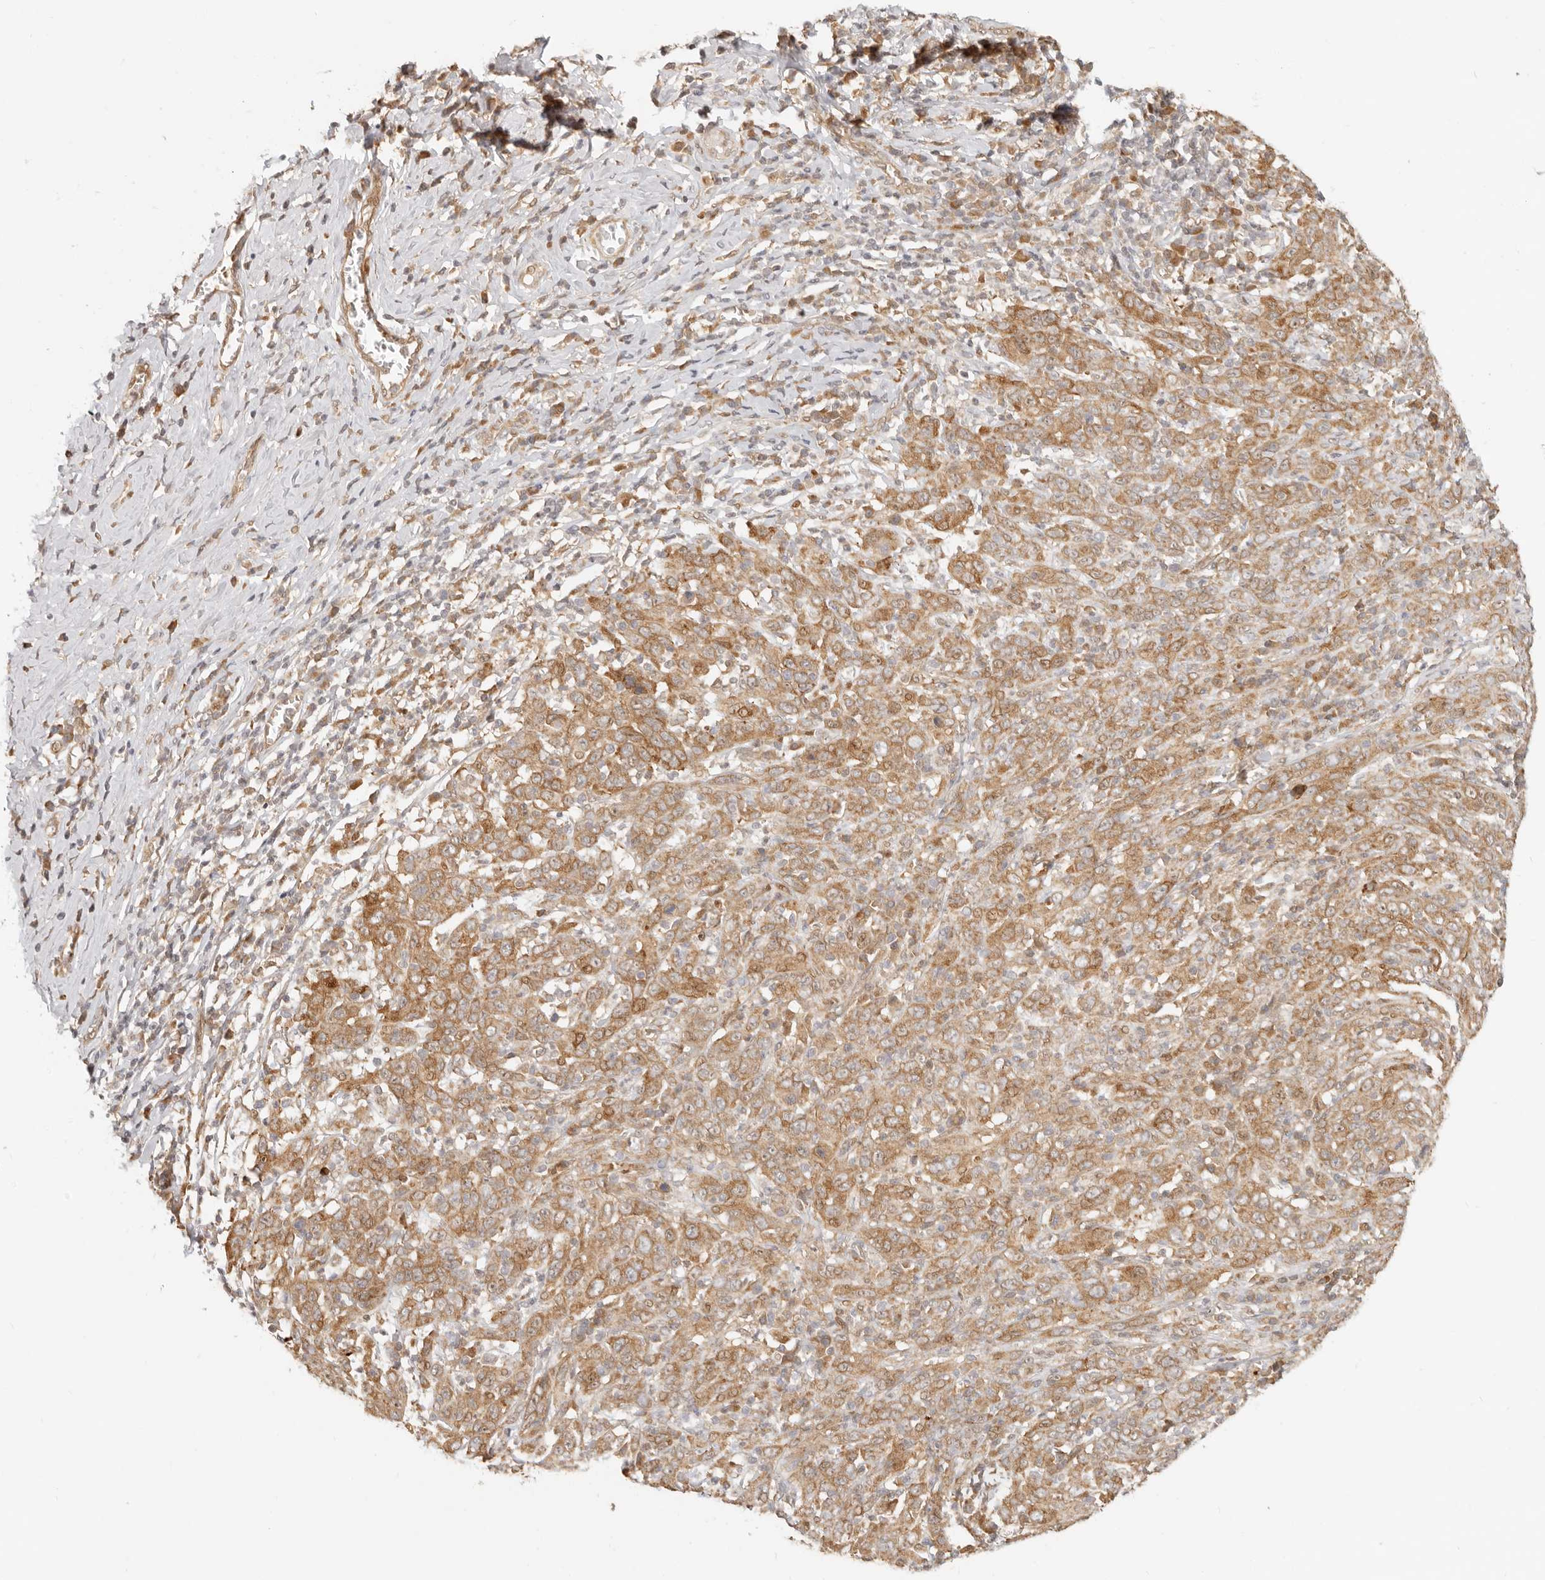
{"staining": {"intensity": "moderate", "quantity": ">75%", "location": "cytoplasmic/membranous"}, "tissue": "cervical cancer", "cell_type": "Tumor cells", "image_type": "cancer", "snomed": [{"axis": "morphology", "description": "Squamous cell carcinoma, NOS"}, {"axis": "topography", "description": "Cervix"}], "caption": "The histopathology image shows staining of cervical squamous cell carcinoma, revealing moderate cytoplasmic/membranous protein staining (brown color) within tumor cells.", "gene": "TUFT1", "patient": {"sex": "female", "age": 46}}